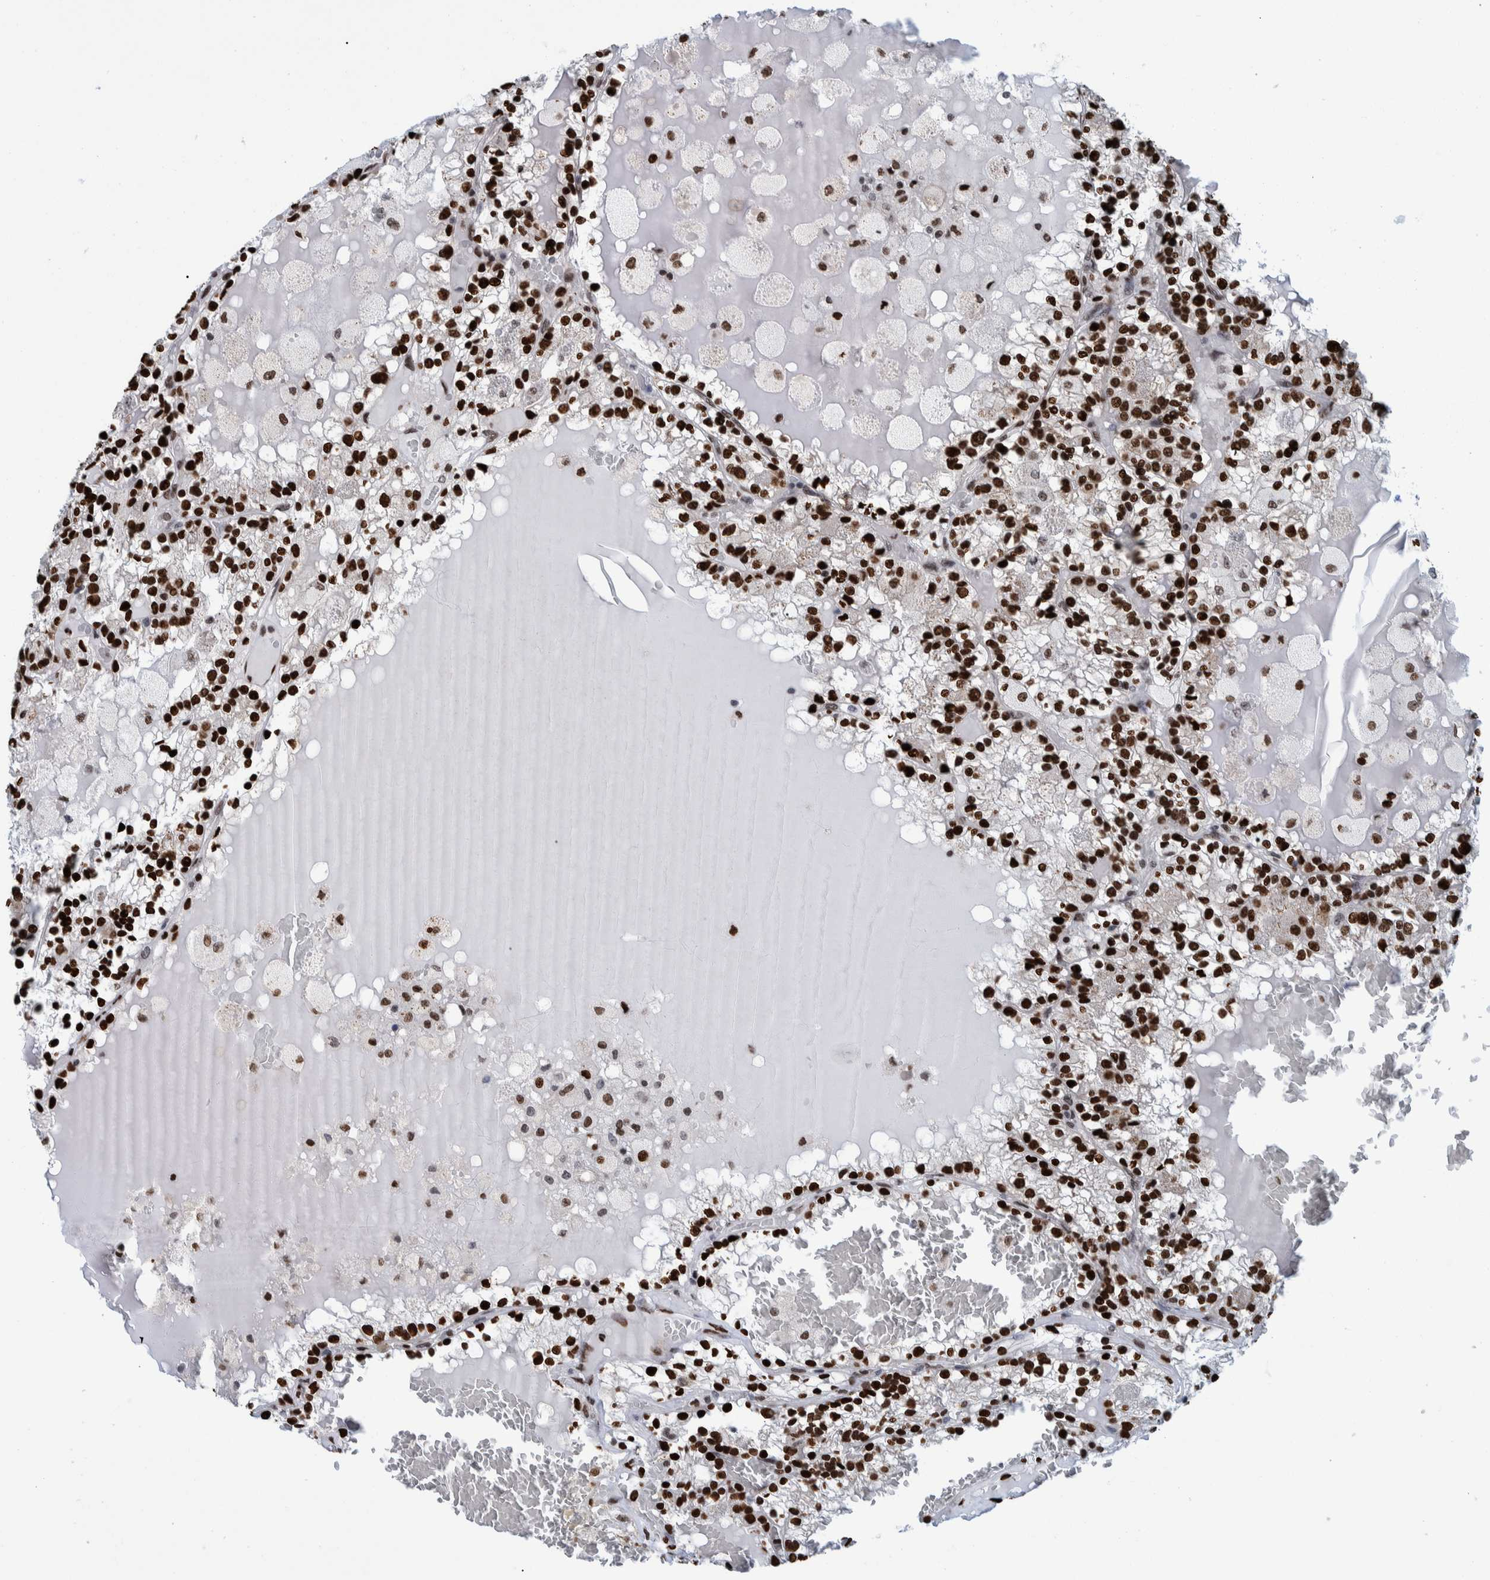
{"staining": {"intensity": "strong", "quantity": ">75%", "location": "nuclear"}, "tissue": "renal cancer", "cell_type": "Tumor cells", "image_type": "cancer", "snomed": [{"axis": "morphology", "description": "Adenocarcinoma, NOS"}, {"axis": "topography", "description": "Kidney"}], "caption": "Adenocarcinoma (renal) stained with a brown dye exhibits strong nuclear positive staining in about >75% of tumor cells.", "gene": "HEATR9", "patient": {"sex": "female", "age": 56}}